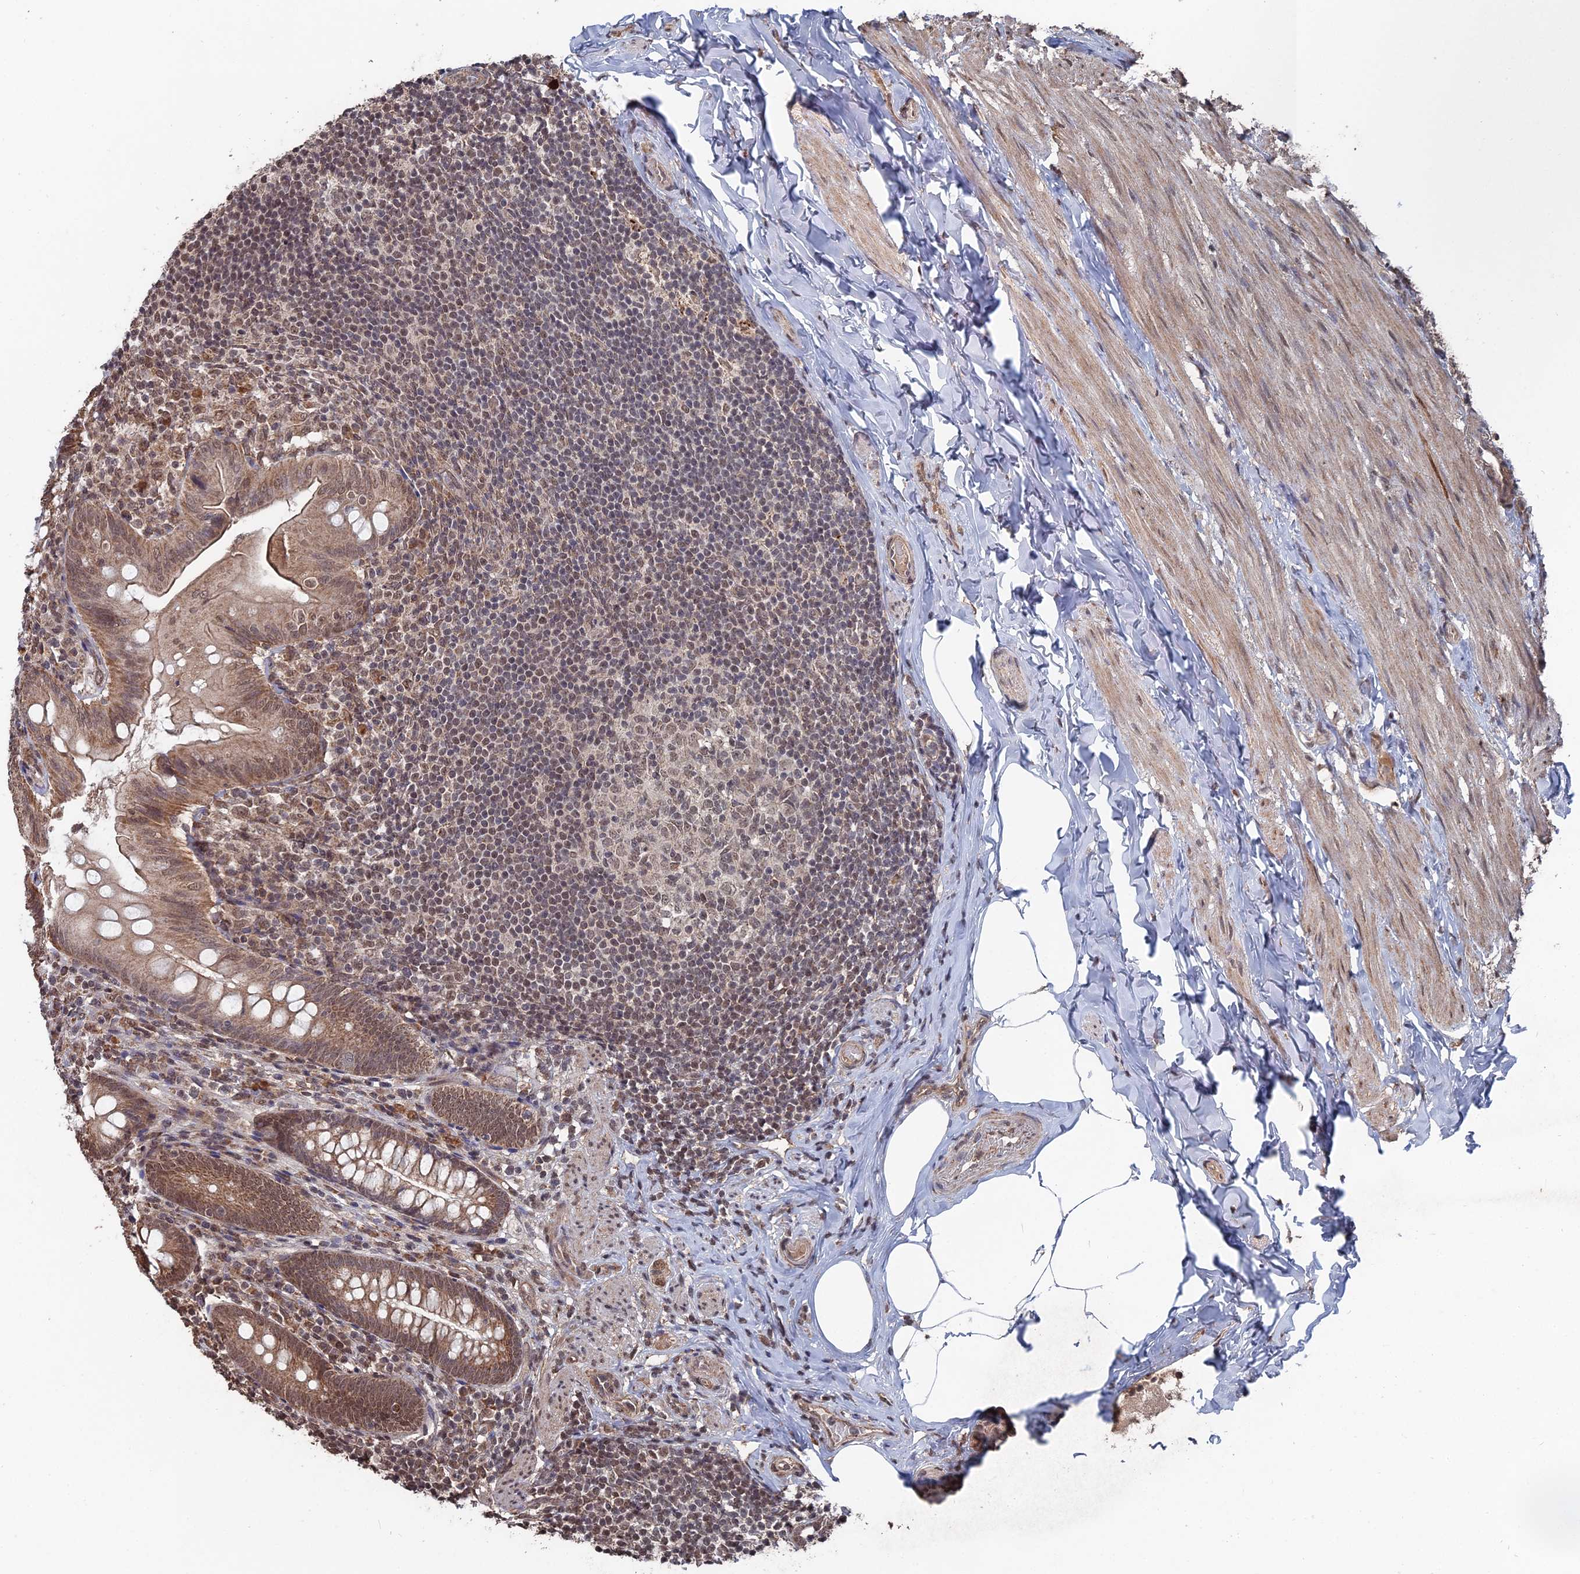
{"staining": {"intensity": "moderate", "quantity": ">75%", "location": "cytoplasmic/membranous,nuclear"}, "tissue": "appendix", "cell_type": "Glandular cells", "image_type": "normal", "snomed": [{"axis": "morphology", "description": "Normal tissue, NOS"}, {"axis": "topography", "description": "Appendix"}], "caption": "A high-resolution histopathology image shows IHC staining of normal appendix, which exhibits moderate cytoplasmic/membranous,nuclear expression in approximately >75% of glandular cells.", "gene": "CCNP", "patient": {"sex": "male", "age": 55}}